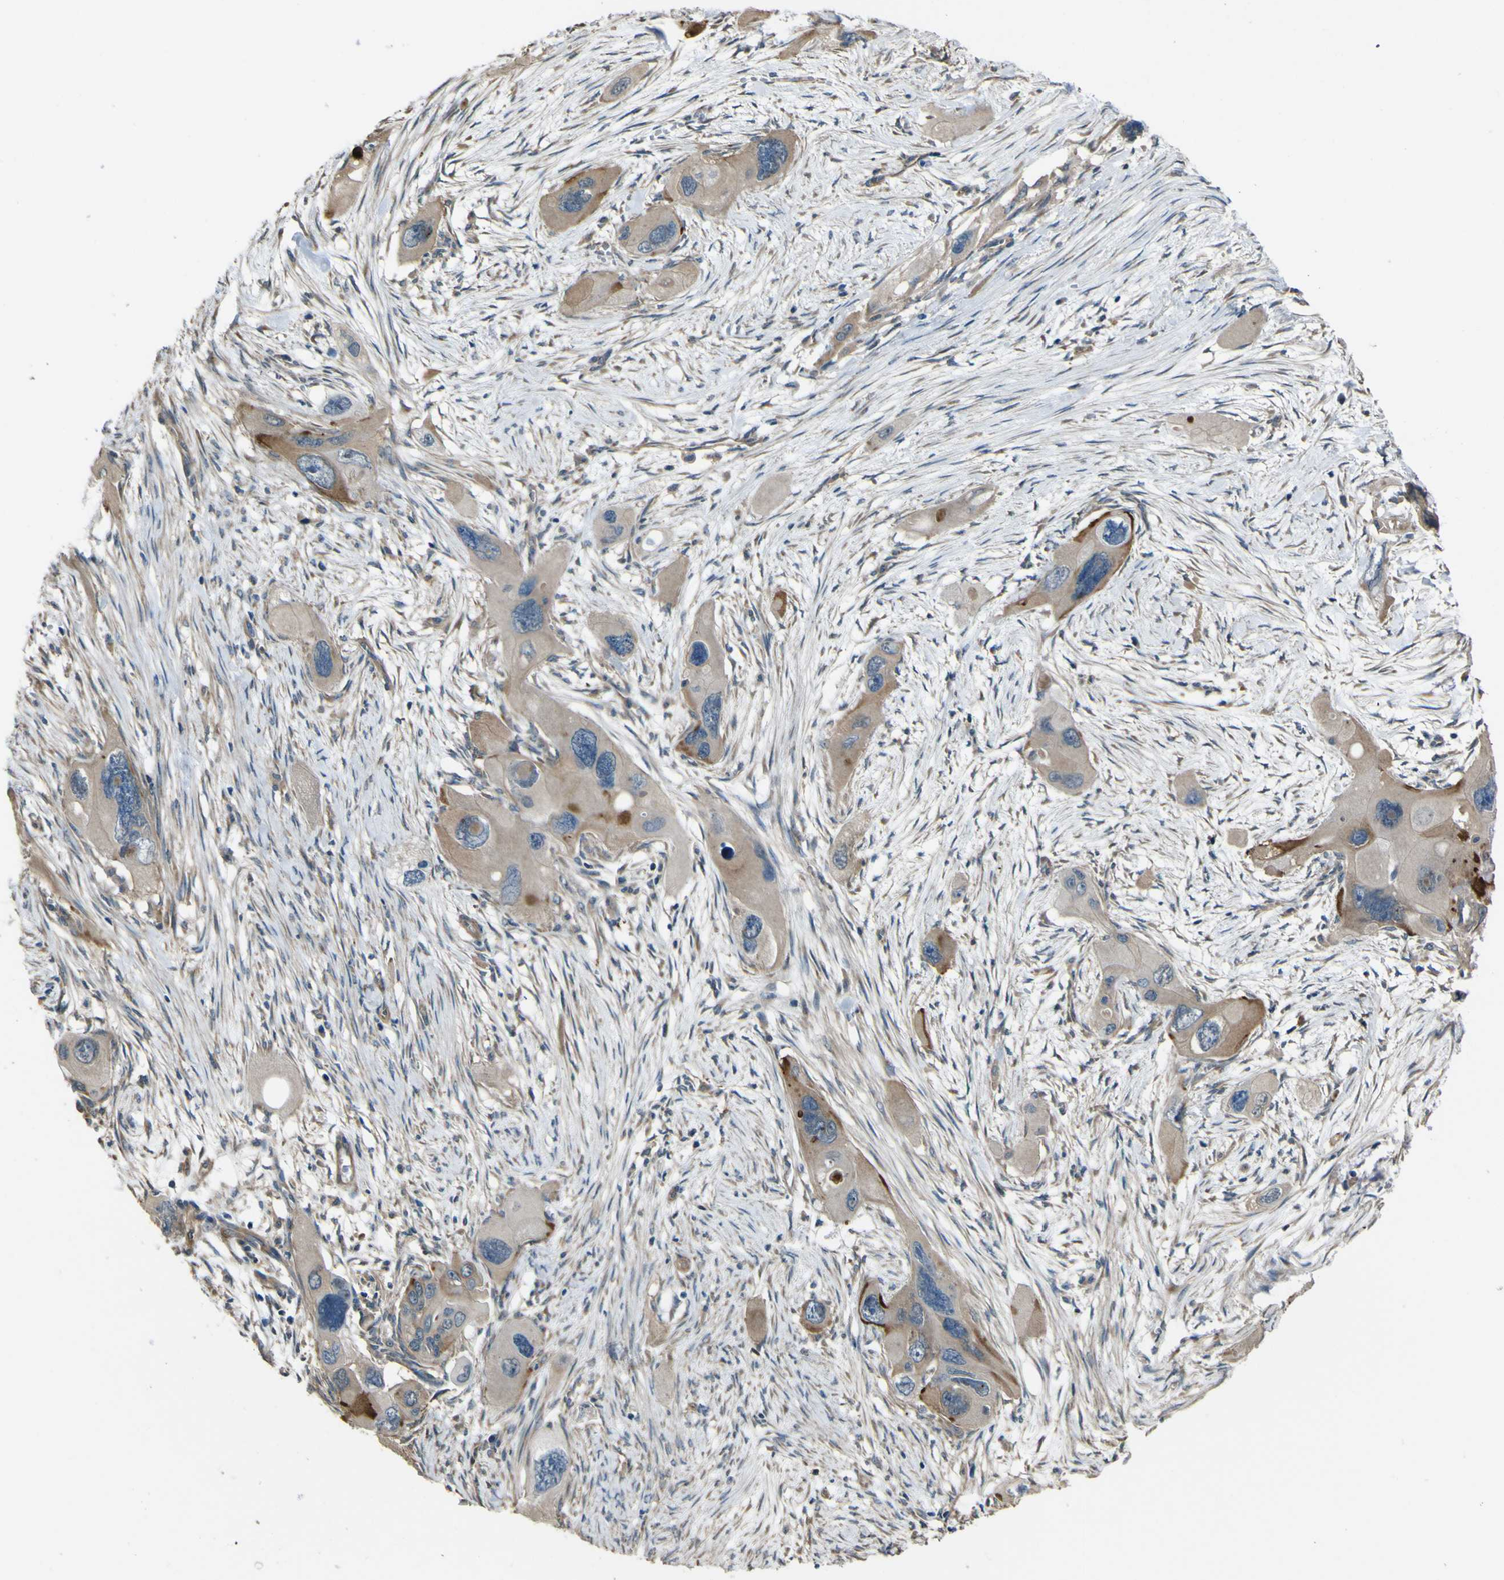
{"staining": {"intensity": "moderate", "quantity": "25%-75%", "location": "cytoplasmic/membranous"}, "tissue": "pancreatic cancer", "cell_type": "Tumor cells", "image_type": "cancer", "snomed": [{"axis": "morphology", "description": "Adenocarcinoma, NOS"}, {"axis": "topography", "description": "Pancreas"}], "caption": "Immunohistochemistry (IHC) image of neoplastic tissue: human pancreatic cancer stained using immunohistochemistry exhibits medium levels of moderate protein expression localized specifically in the cytoplasmic/membranous of tumor cells, appearing as a cytoplasmic/membranous brown color.", "gene": "NAALADL2", "patient": {"sex": "male", "age": 73}}